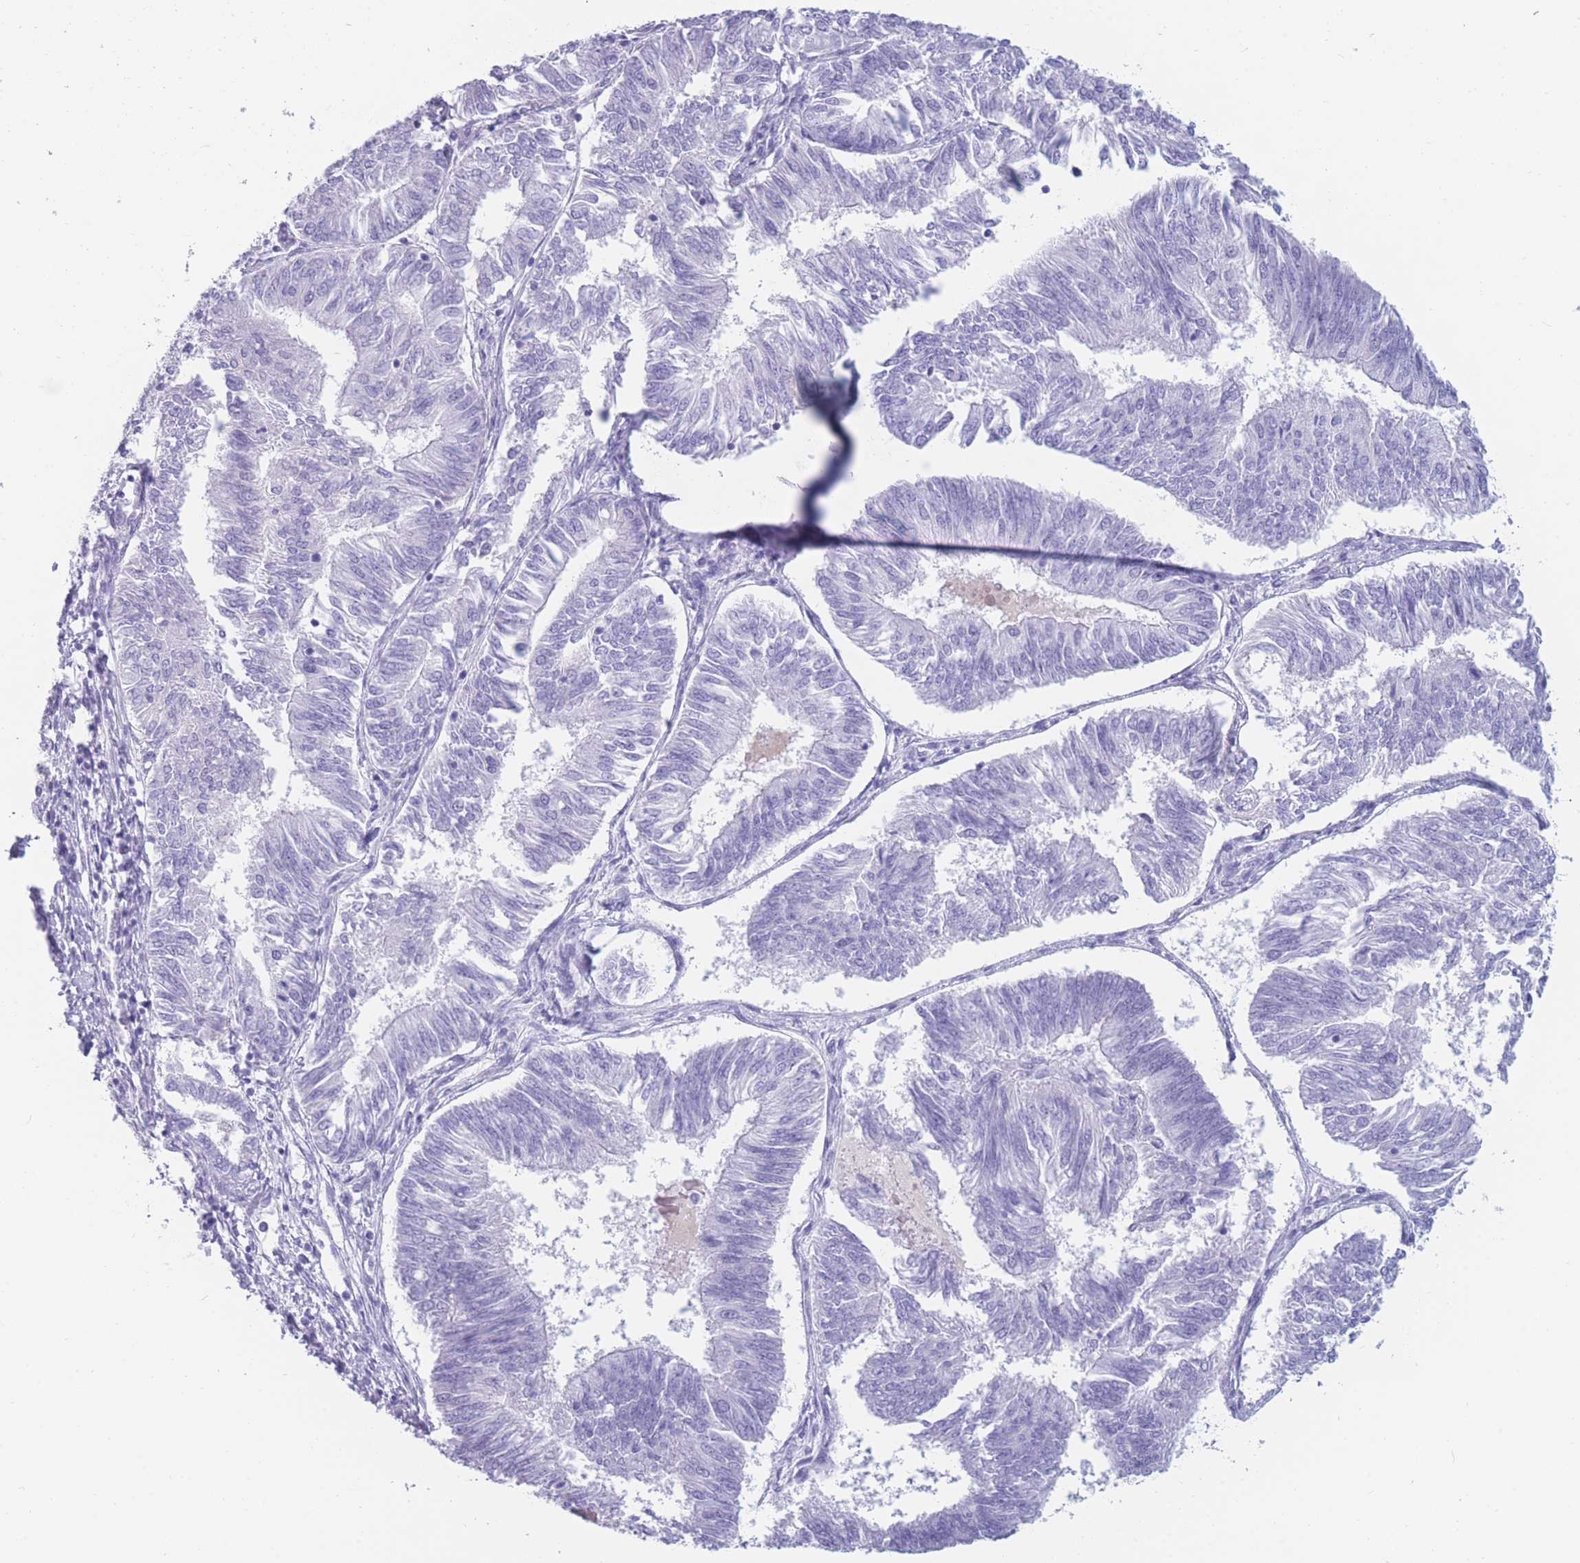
{"staining": {"intensity": "negative", "quantity": "none", "location": "none"}, "tissue": "endometrial cancer", "cell_type": "Tumor cells", "image_type": "cancer", "snomed": [{"axis": "morphology", "description": "Adenocarcinoma, NOS"}, {"axis": "topography", "description": "Endometrium"}], "caption": "The micrograph demonstrates no staining of tumor cells in endometrial adenocarcinoma.", "gene": "TNFSF11", "patient": {"sex": "female", "age": 58}}